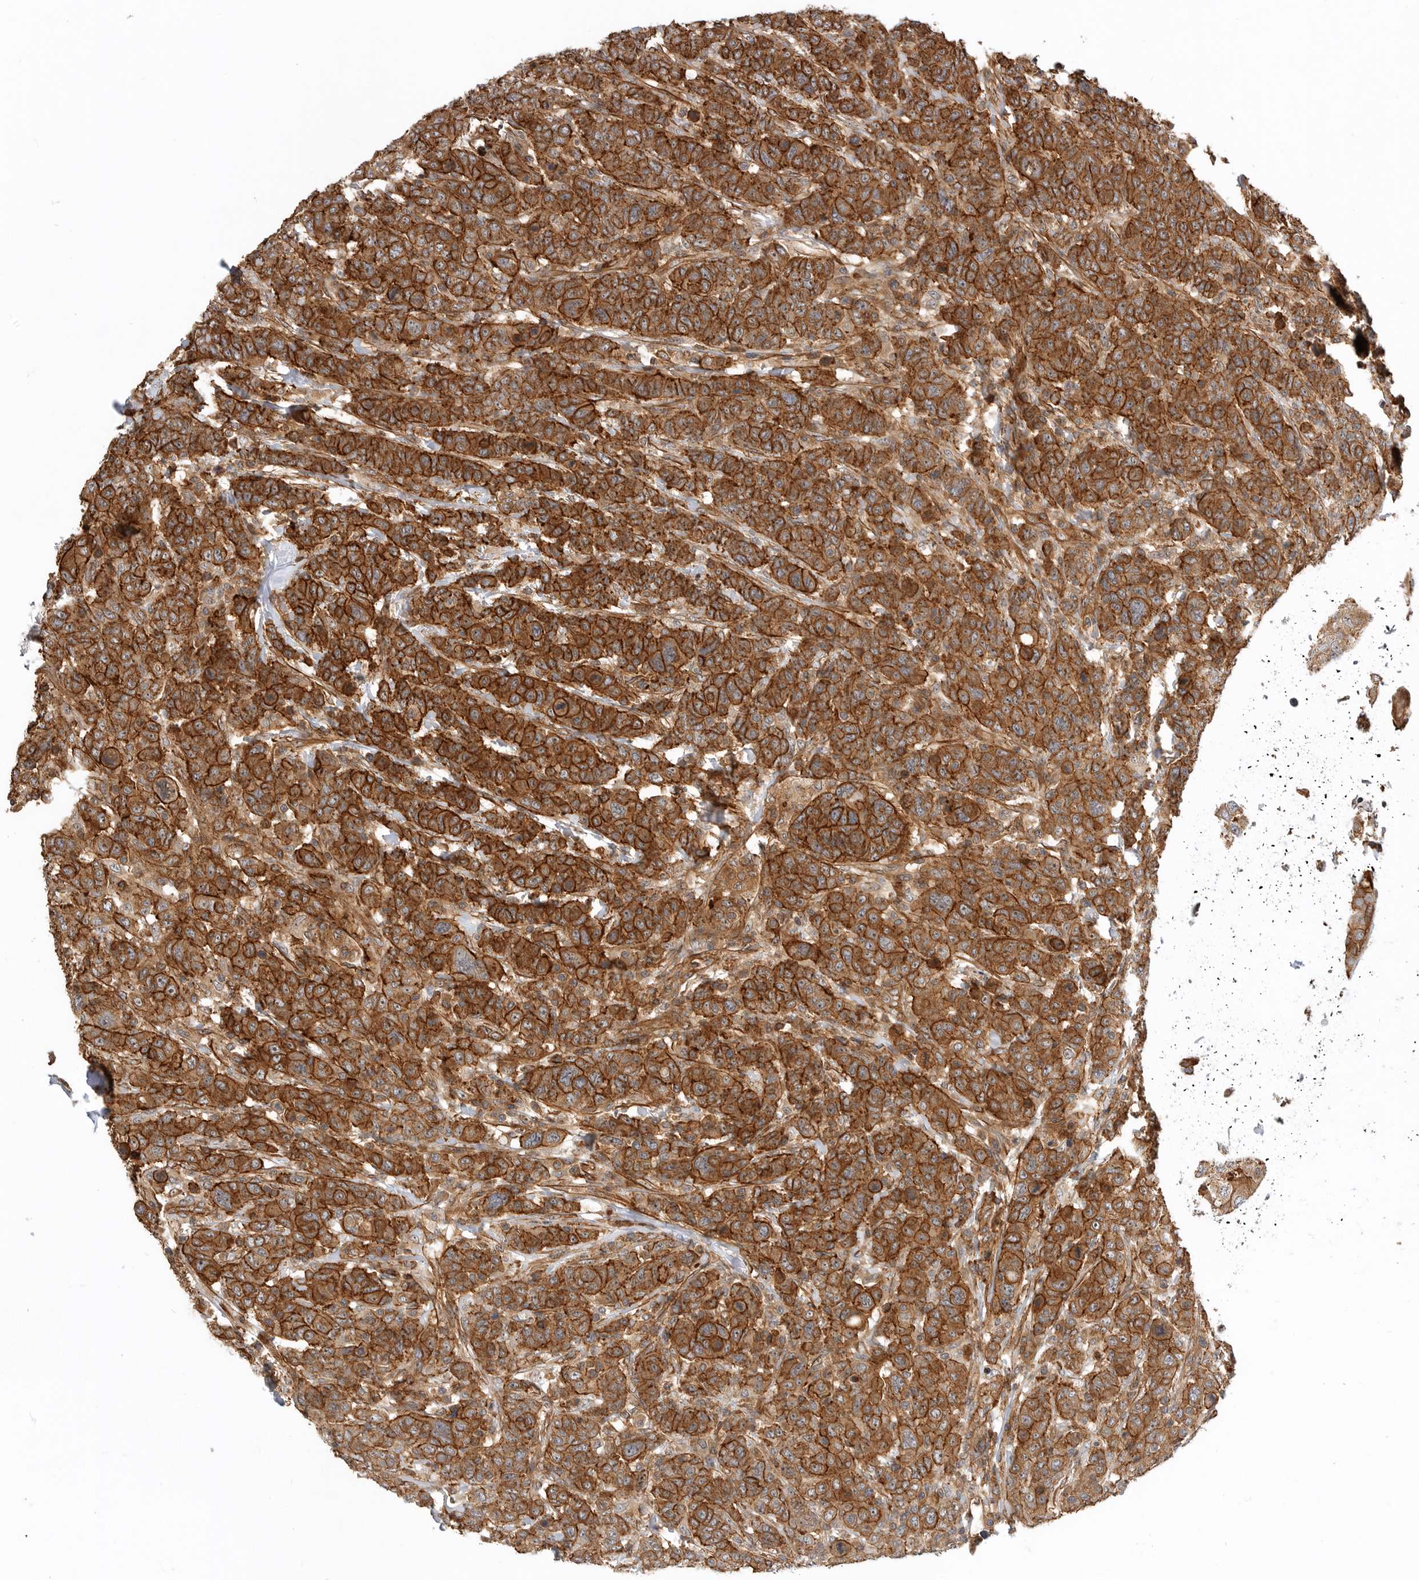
{"staining": {"intensity": "strong", "quantity": ">75%", "location": "cytoplasmic/membranous"}, "tissue": "breast cancer", "cell_type": "Tumor cells", "image_type": "cancer", "snomed": [{"axis": "morphology", "description": "Duct carcinoma"}, {"axis": "topography", "description": "Breast"}], "caption": "Immunohistochemistry (IHC) micrograph of neoplastic tissue: intraductal carcinoma (breast) stained using immunohistochemistry displays high levels of strong protein expression localized specifically in the cytoplasmic/membranous of tumor cells, appearing as a cytoplasmic/membranous brown color.", "gene": "GPATCH2", "patient": {"sex": "female", "age": 37}}